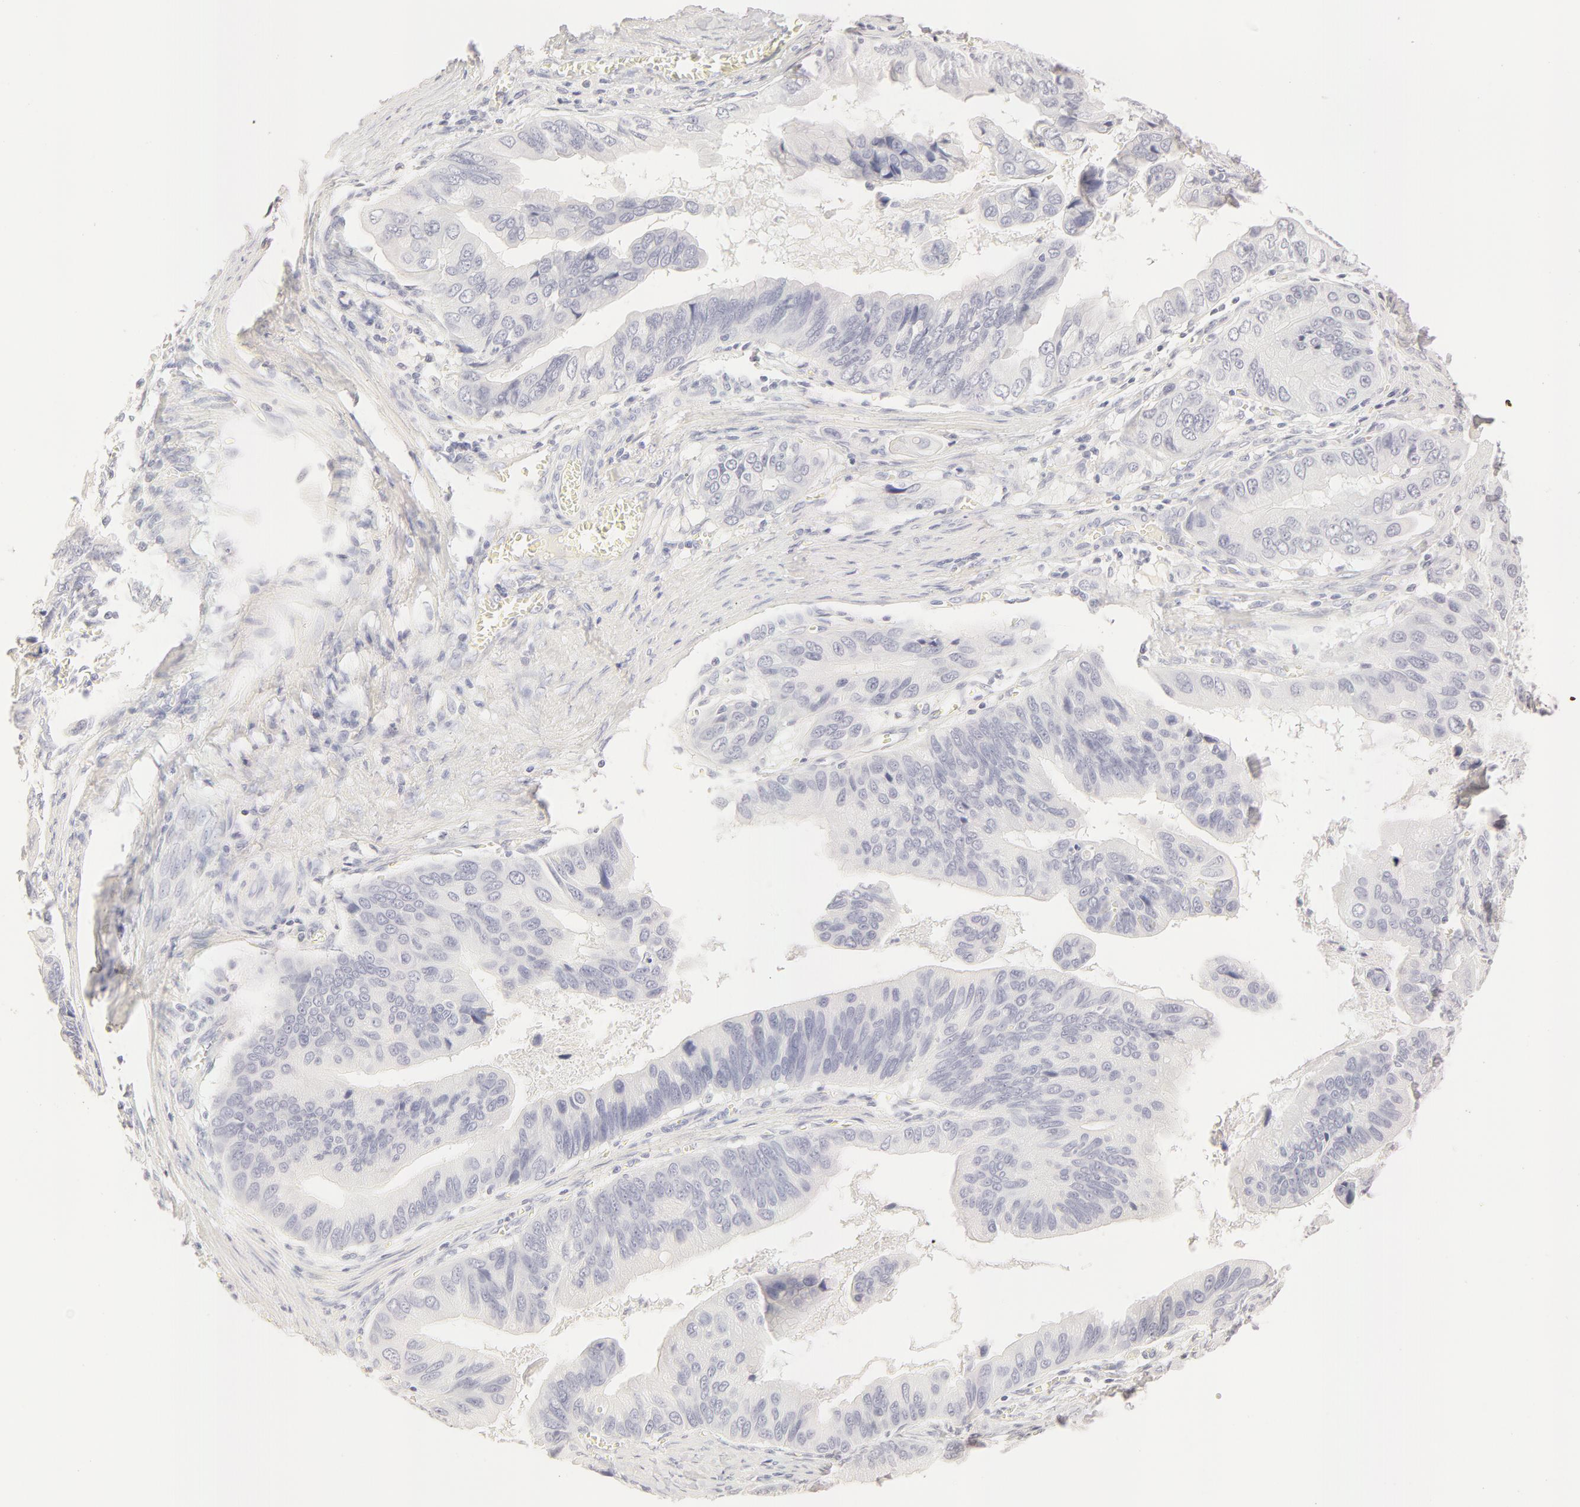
{"staining": {"intensity": "negative", "quantity": "none", "location": "none"}, "tissue": "stomach cancer", "cell_type": "Tumor cells", "image_type": "cancer", "snomed": [{"axis": "morphology", "description": "Adenocarcinoma, NOS"}, {"axis": "topography", "description": "Stomach, upper"}], "caption": "IHC photomicrograph of stomach cancer stained for a protein (brown), which displays no positivity in tumor cells. (DAB (3,3'-diaminobenzidine) IHC, high magnification).", "gene": "LGALS7B", "patient": {"sex": "male", "age": 80}}